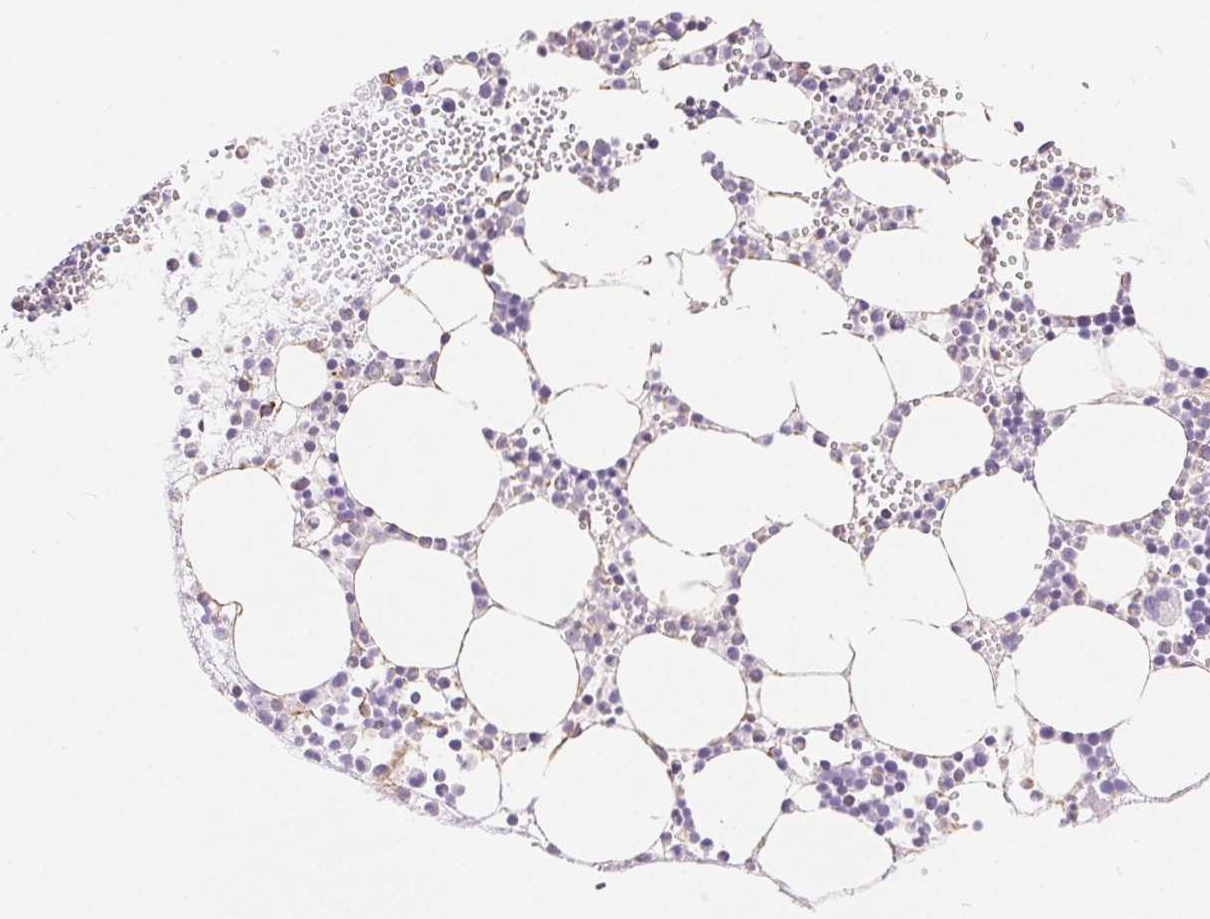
{"staining": {"intensity": "negative", "quantity": "none", "location": "none"}, "tissue": "bone marrow", "cell_type": "Hematopoietic cells", "image_type": "normal", "snomed": [{"axis": "morphology", "description": "Normal tissue, NOS"}, {"axis": "topography", "description": "Bone marrow"}], "caption": "Immunohistochemical staining of unremarkable bone marrow exhibits no significant expression in hematopoietic cells.", "gene": "GFAP", "patient": {"sex": "male", "age": 89}}